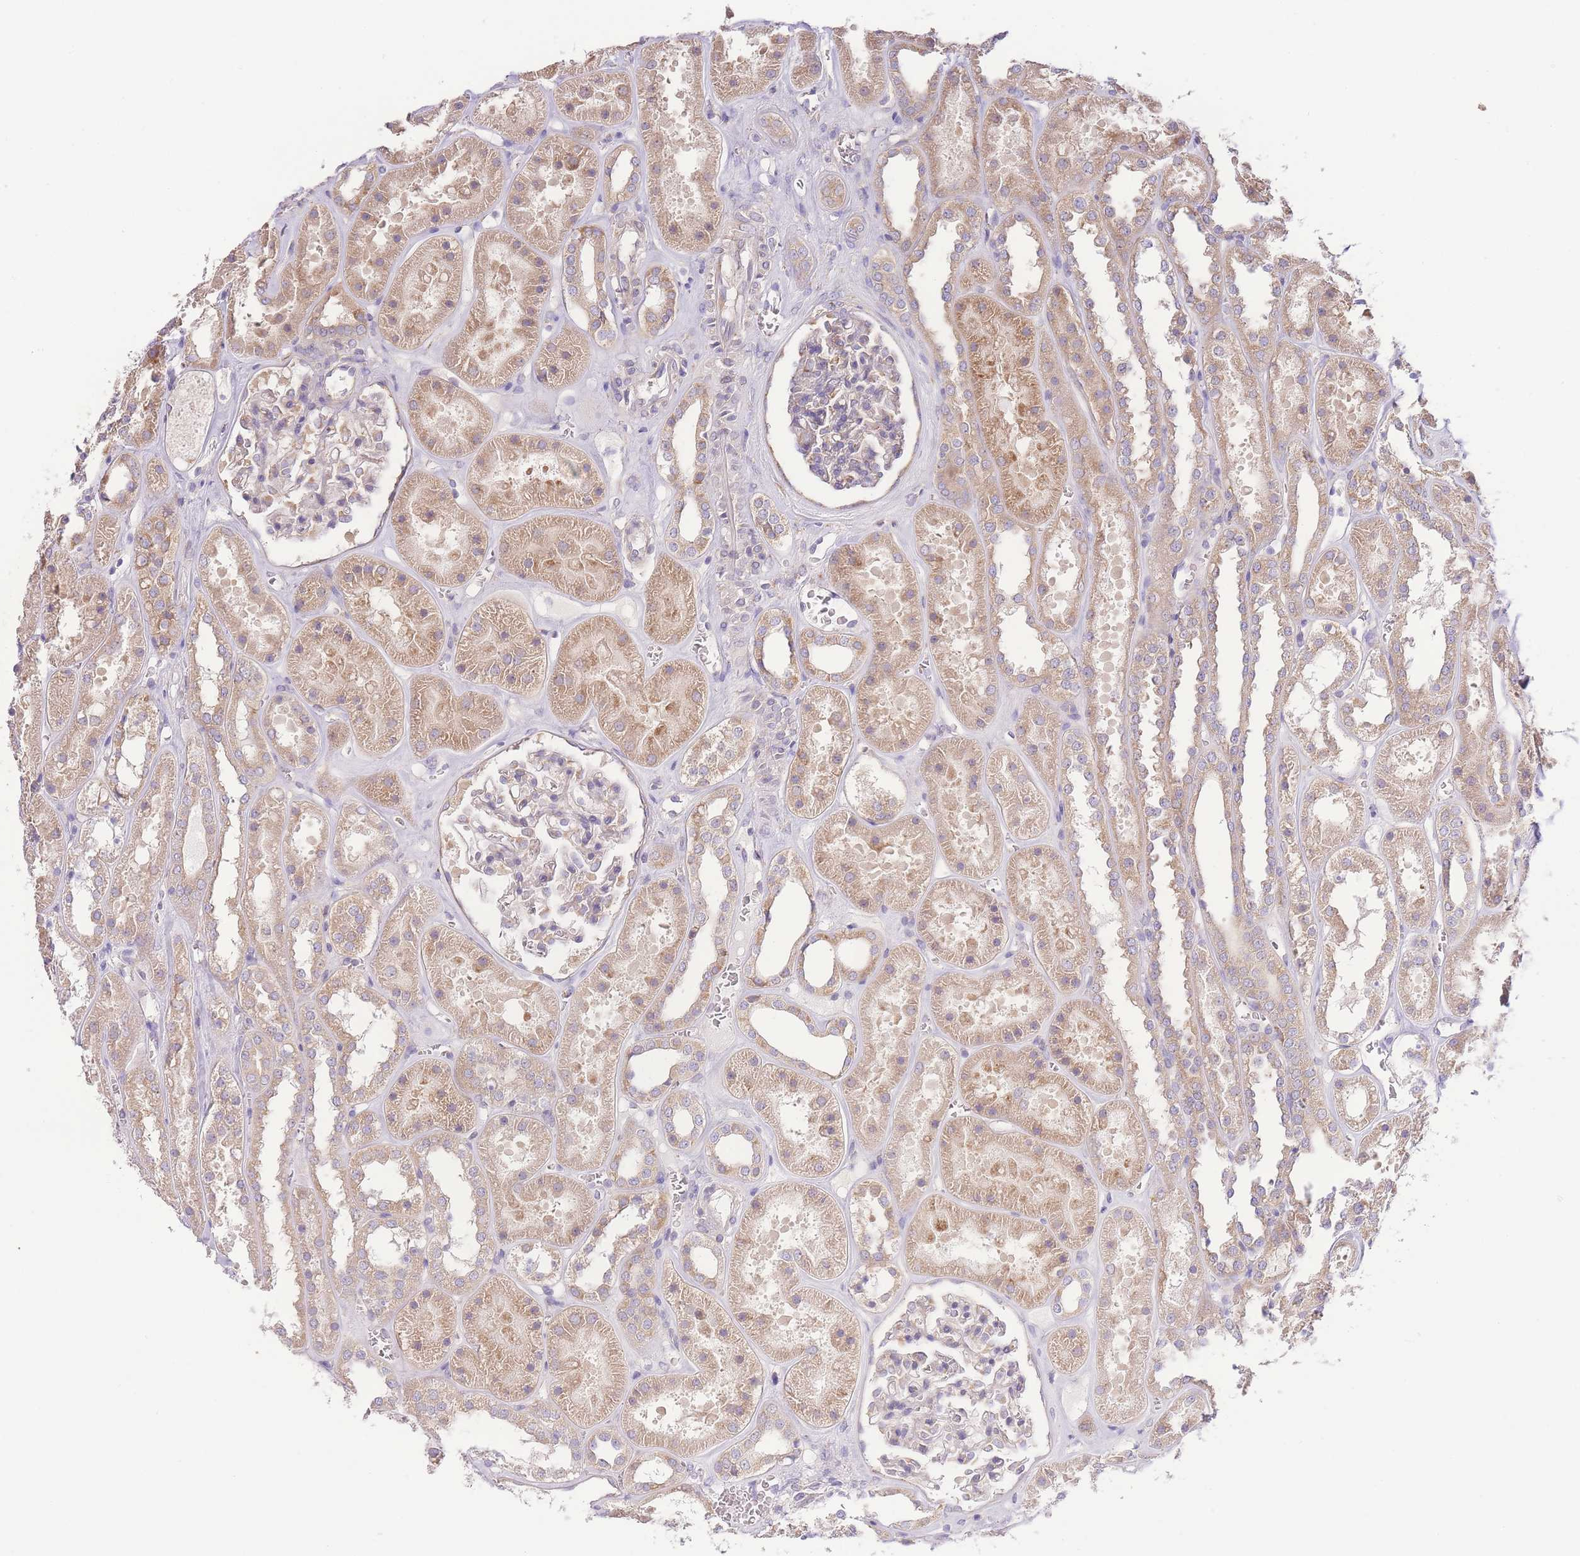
{"staining": {"intensity": "weak", "quantity": "<25%", "location": "cytoplasmic/membranous"}, "tissue": "kidney", "cell_type": "Cells in glomeruli", "image_type": "normal", "snomed": [{"axis": "morphology", "description": "Normal tissue, NOS"}, {"axis": "topography", "description": "Kidney"}], "caption": "Immunohistochemical staining of benign human kidney reveals no significant expression in cells in glomeruli. (DAB (3,3'-diaminobenzidine) IHC, high magnification).", "gene": "BEX1", "patient": {"sex": "female", "age": 41}}